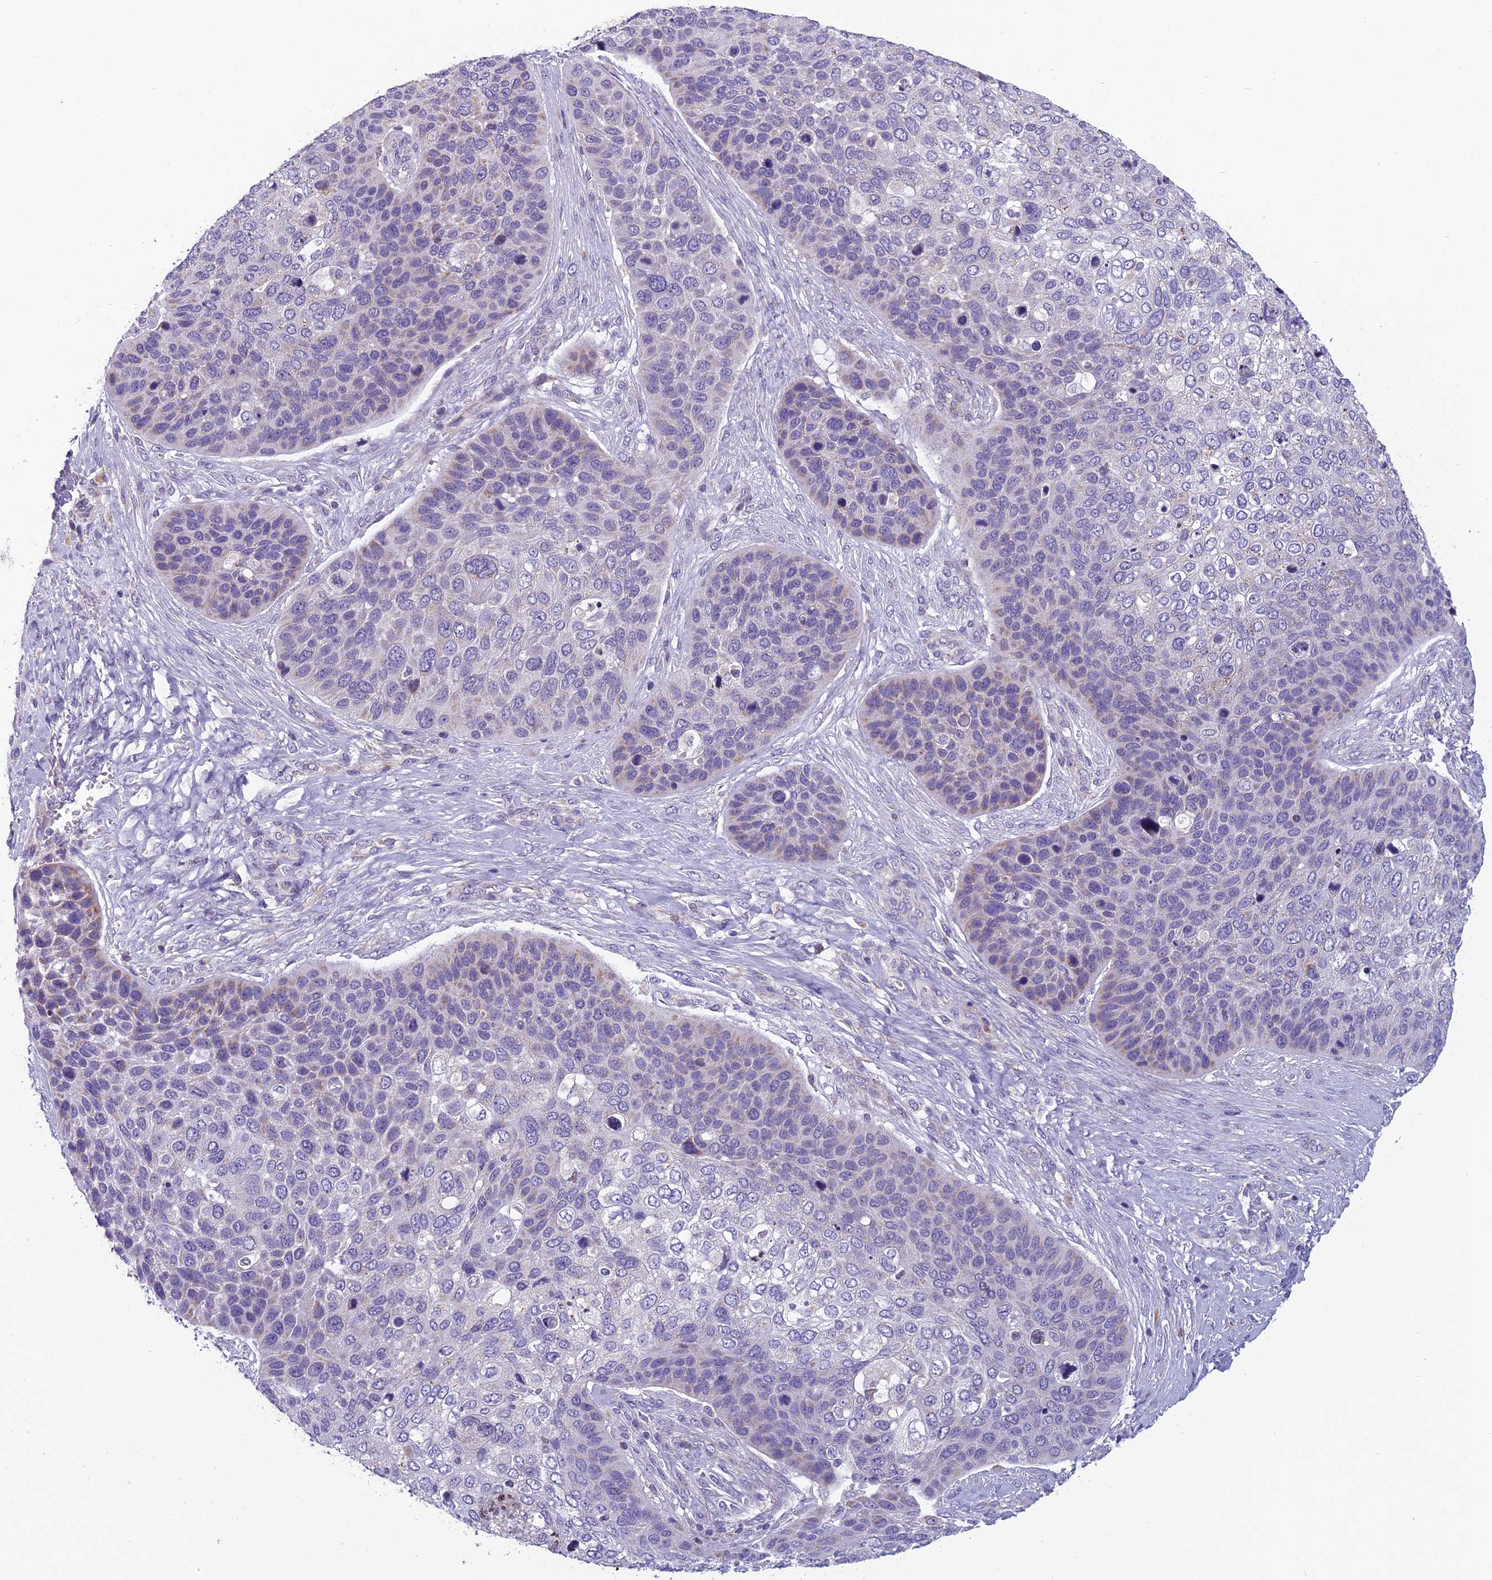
{"staining": {"intensity": "negative", "quantity": "none", "location": "none"}, "tissue": "skin cancer", "cell_type": "Tumor cells", "image_type": "cancer", "snomed": [{"axis": "morphology", "description": "Basal cell carcinoma"}, {"axis": "topography", "description": "Skin"}], "caption": "High power microscopy photomicrograph of an IHC micrograph of skin cancer, revealing no significant expression in tumor cells.", "gene": "ENSG00000188897", "patient": {"sex": "female", "age": 74}}